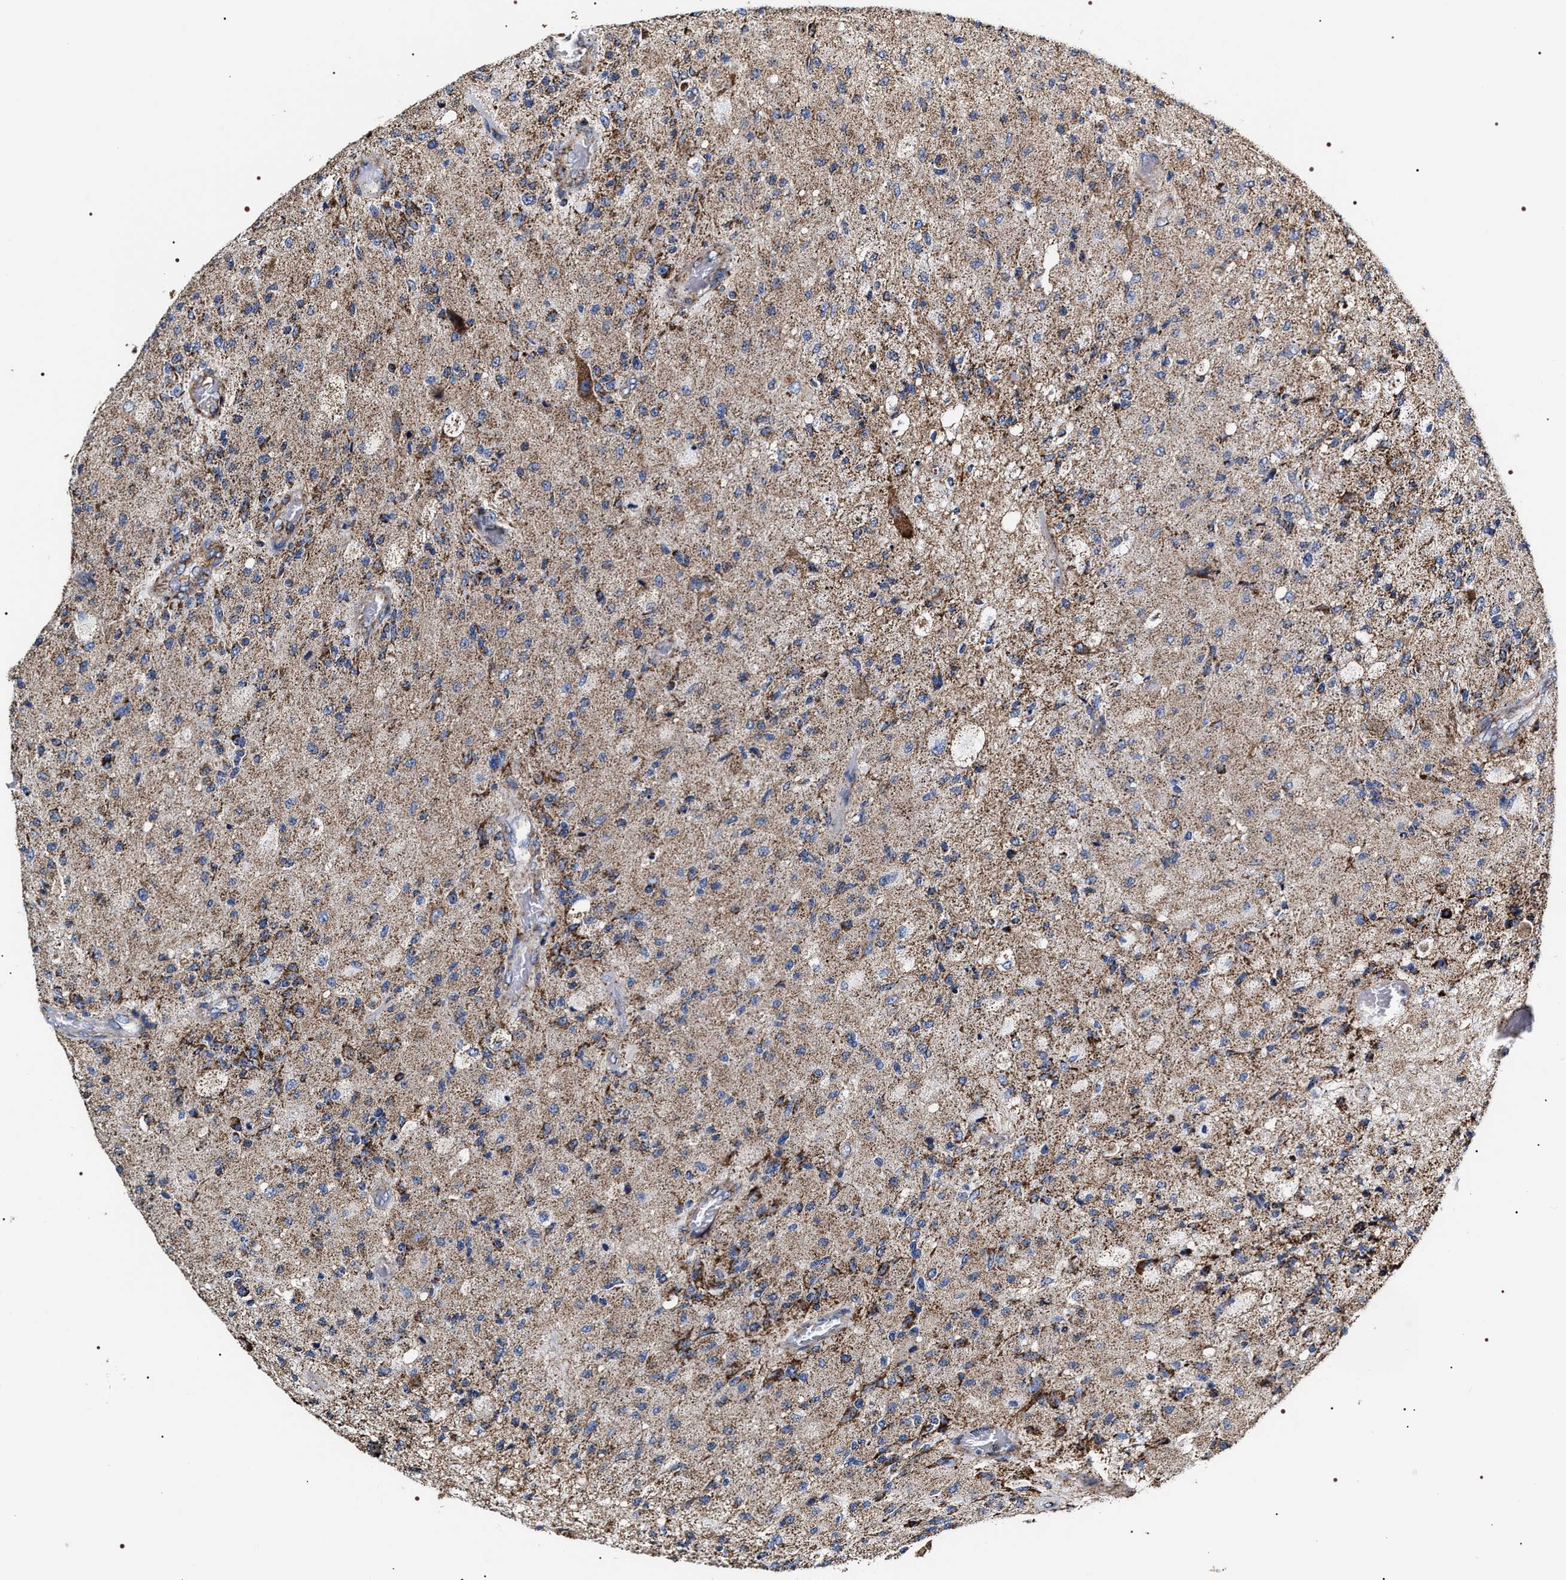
{"staining": {"intensity": "moderate", "quantity": "25%-75%", "location": "cytoplasmic/membranous"}, "tissue": "glioma", "cell_type": "Tumor cells", "image_type": "cancer", "snomed": [{"axis": "morphology", "description": "Normal tissue, NOS"}, {"axis": "morphology", "description": "Glioma, malignant, High grade"}, {"axis": "topography", "description": "Cerebral cortex"}], "caption": "Immunohistochemical staining of human malignant glioma (high-grade) shows medium levels of moderate cytoplasmic/membranous protein staining in approximately 25%-75% of tumor cells. (Stains: DAB in brown, nuclei in blue, Microscopy: brightfield microscopy at high magnification).", "gene": "COG5", "patient": {"sex": "male", "age": 77}}